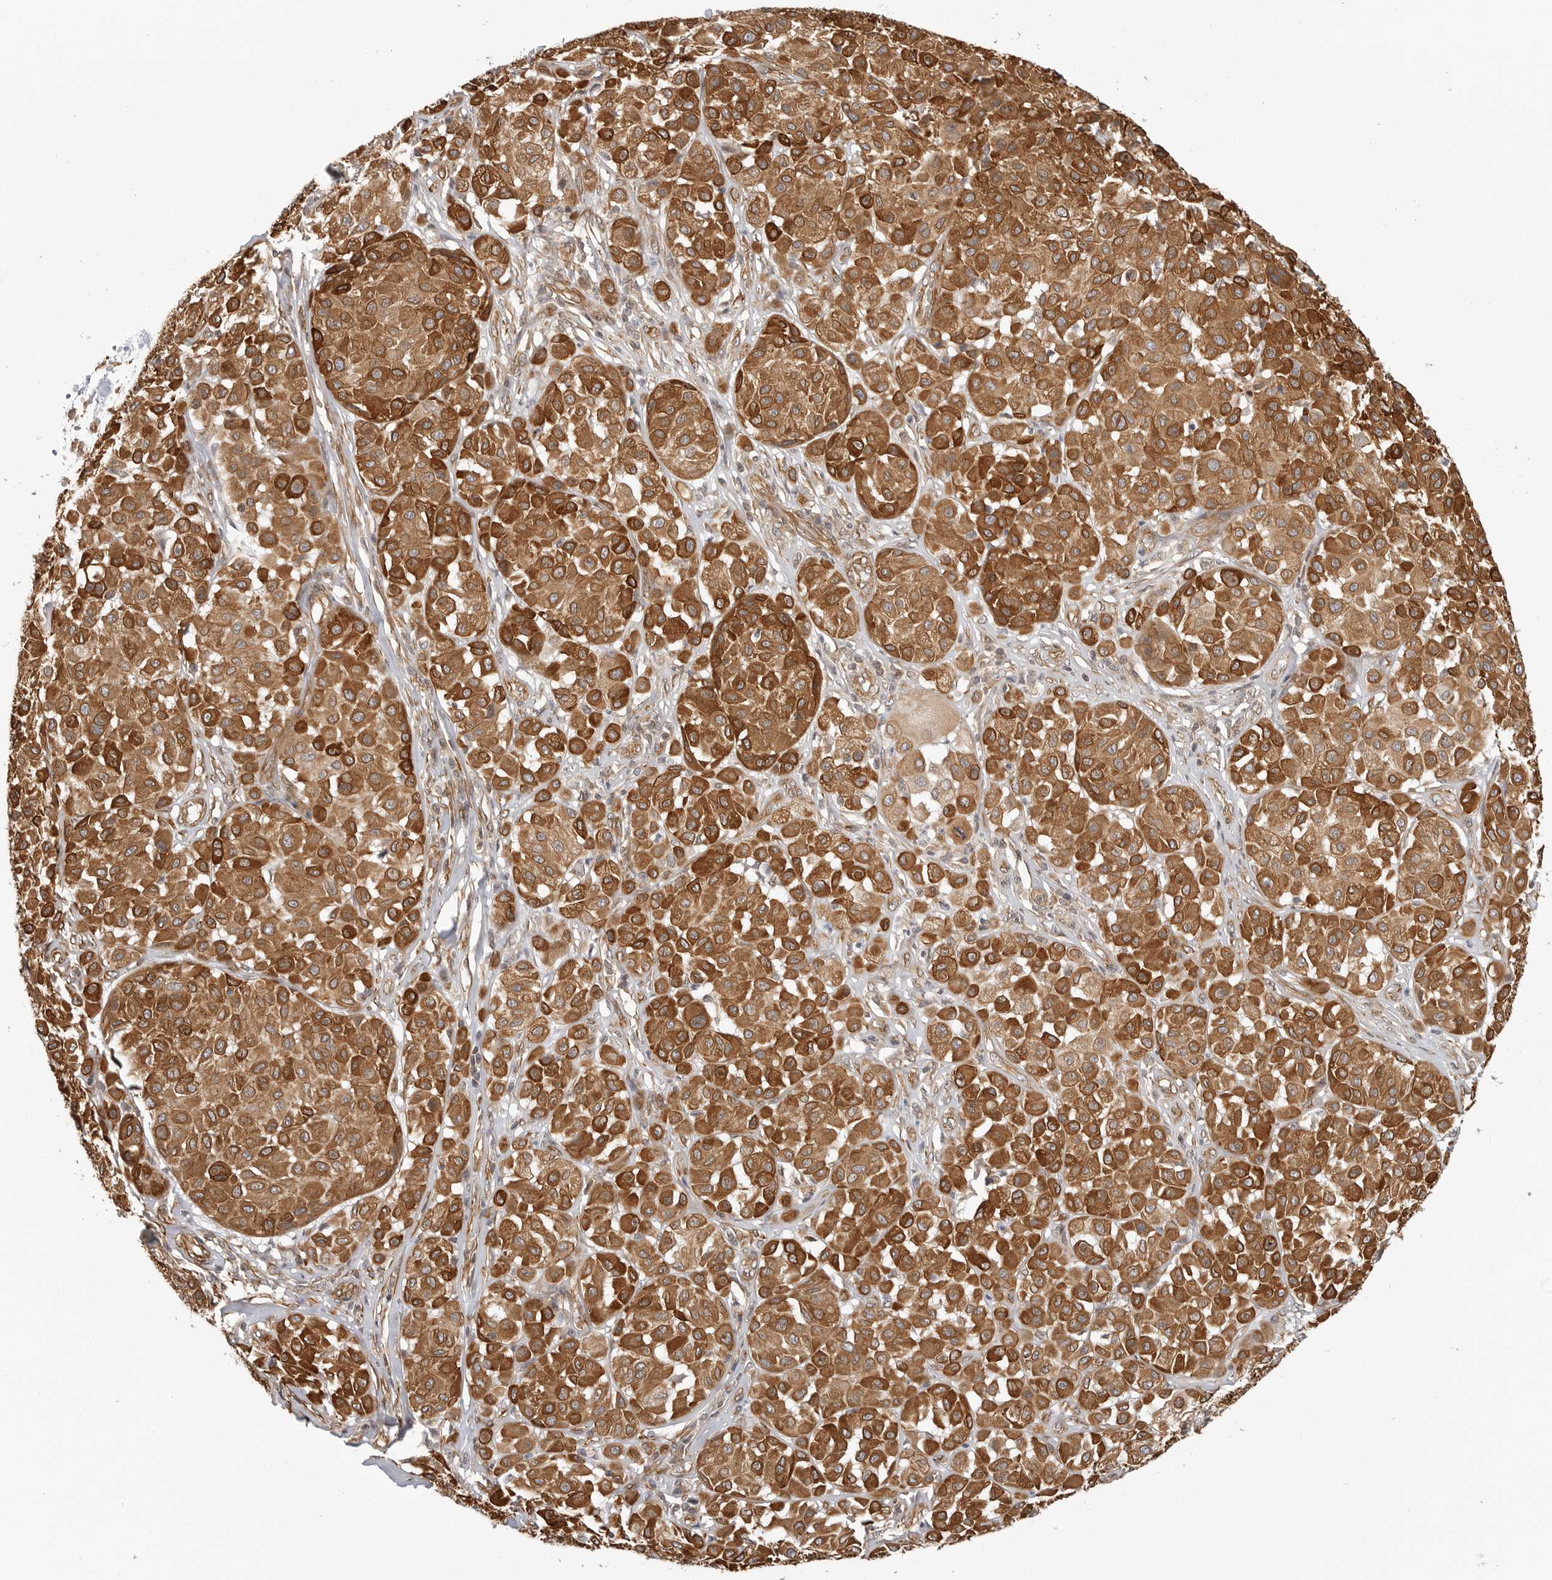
{"staining": {"intensity": "moderate", "quantity": ">75%", "location": "cytoplasmic/membranous"}, "tissue": "melanoma", "cell_type": "Tumor cells", "image_type": "cancer", "snomed": [{"axis": "morphology", "description": "Malignant melanoma, Metastatic site"}, {"axis": "topography", "description": "Soft tissue"}], "caption": "Approximately >75% of tumor cells in human malignant melanoma (metastatic site) demonstrate moderate cytoplasmic/membranous protein expression as visualized by brown immunohistochemical staining.", "gene": "ATOH7", "patient": {"sex": "male", "age": 41}}